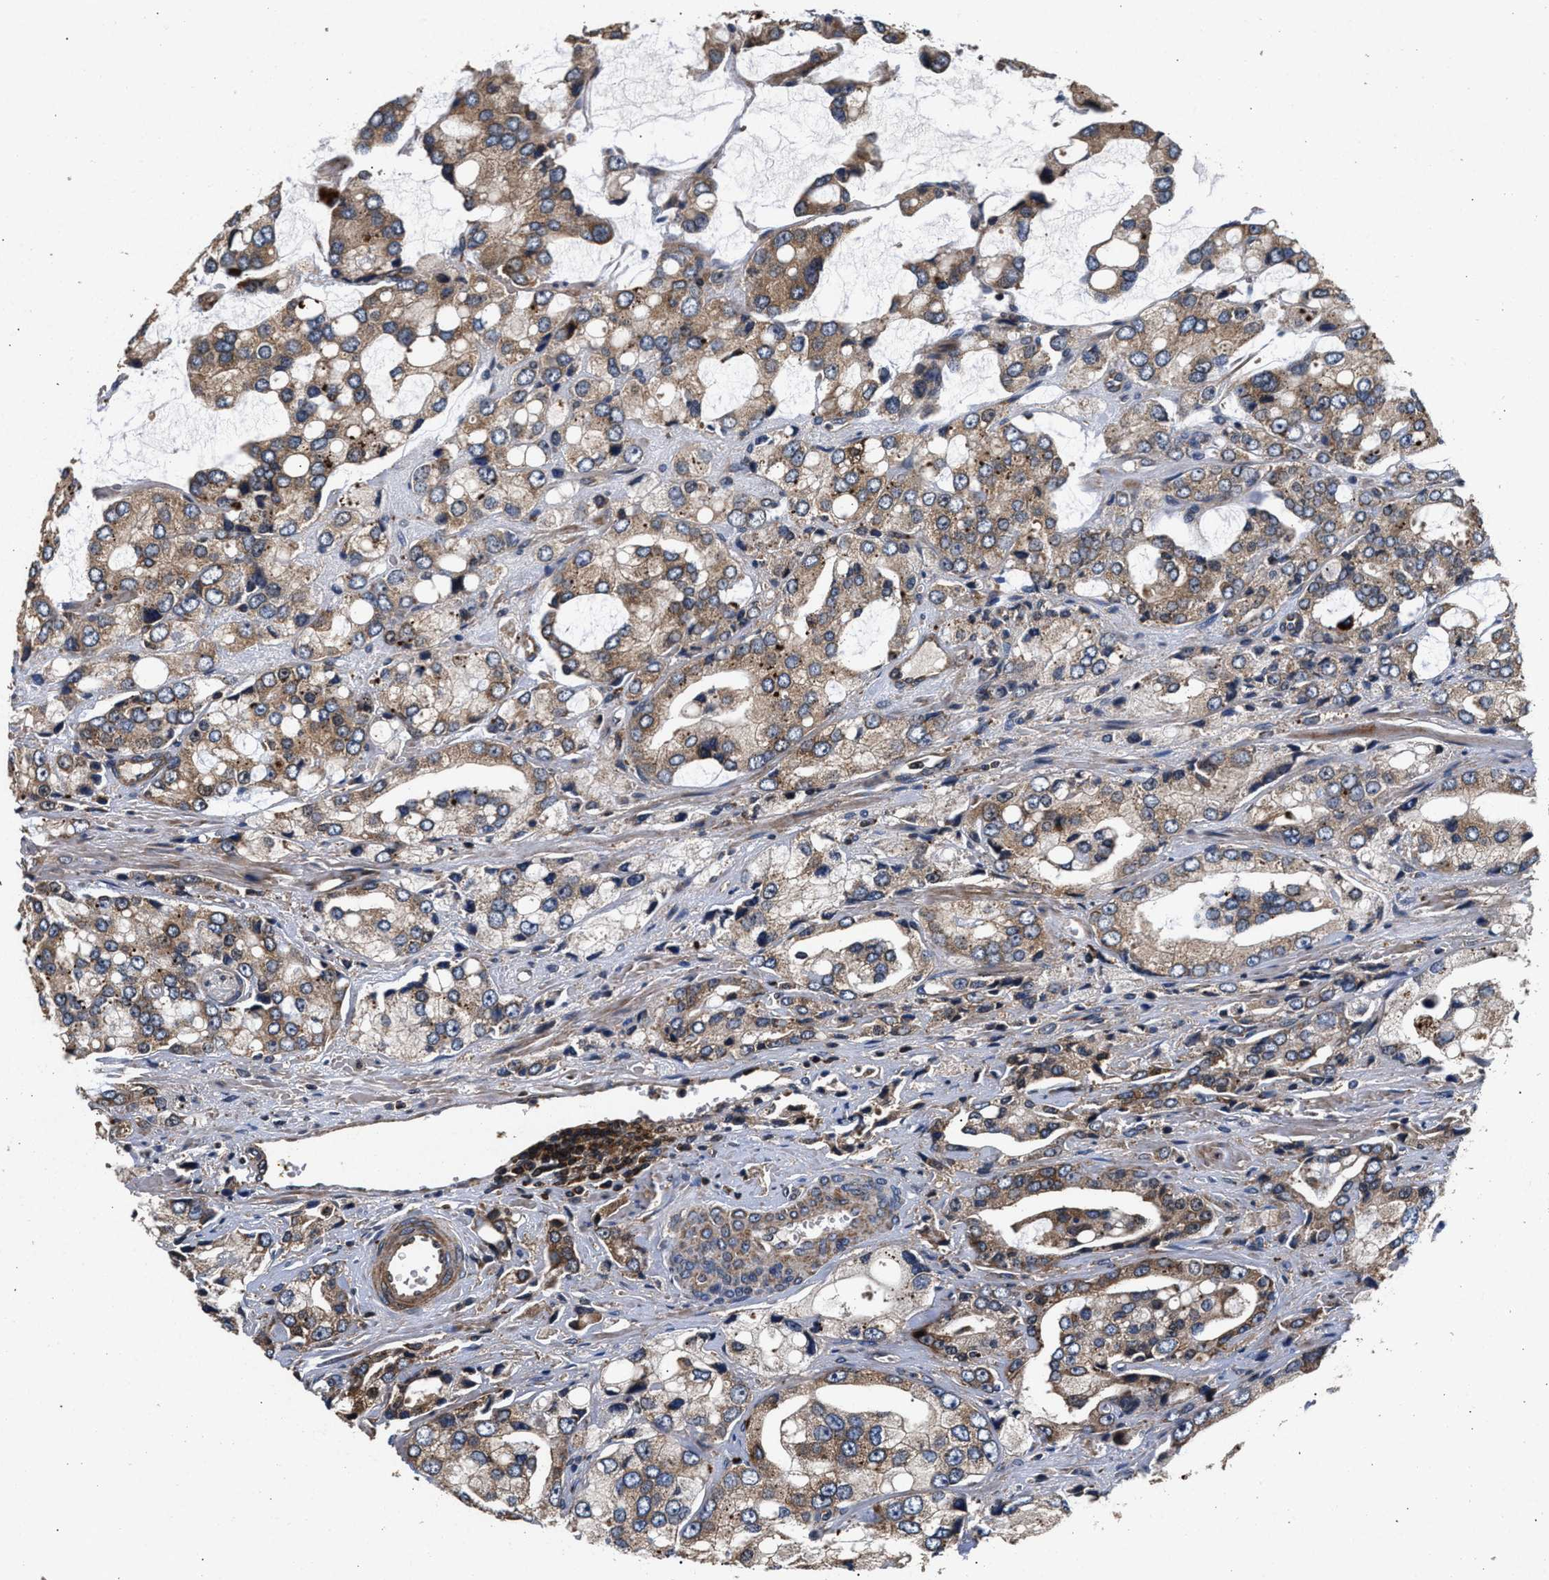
{"staining": {"intensity": "weak", "quantity": ">75%", "location": "cytoplasmic/membranous"}, "tissue": "prostate cancer", "cell_type": "Tumor cells", "image_type": "cancer", "snomed": [{"axis": "morphology", "description": "Adenocarcinoma, High grade"}, {"axis": "topography", "description": "Prostate"}], "caption": "A low amount of weak cytoplasmic/membranous staining is seen in about >75% of tumor cells in prostate cancer (high-grade adenocarcinoma) tissue.", "gene": "NFKB2", "patient": {"sex": "male", "age": 67}}